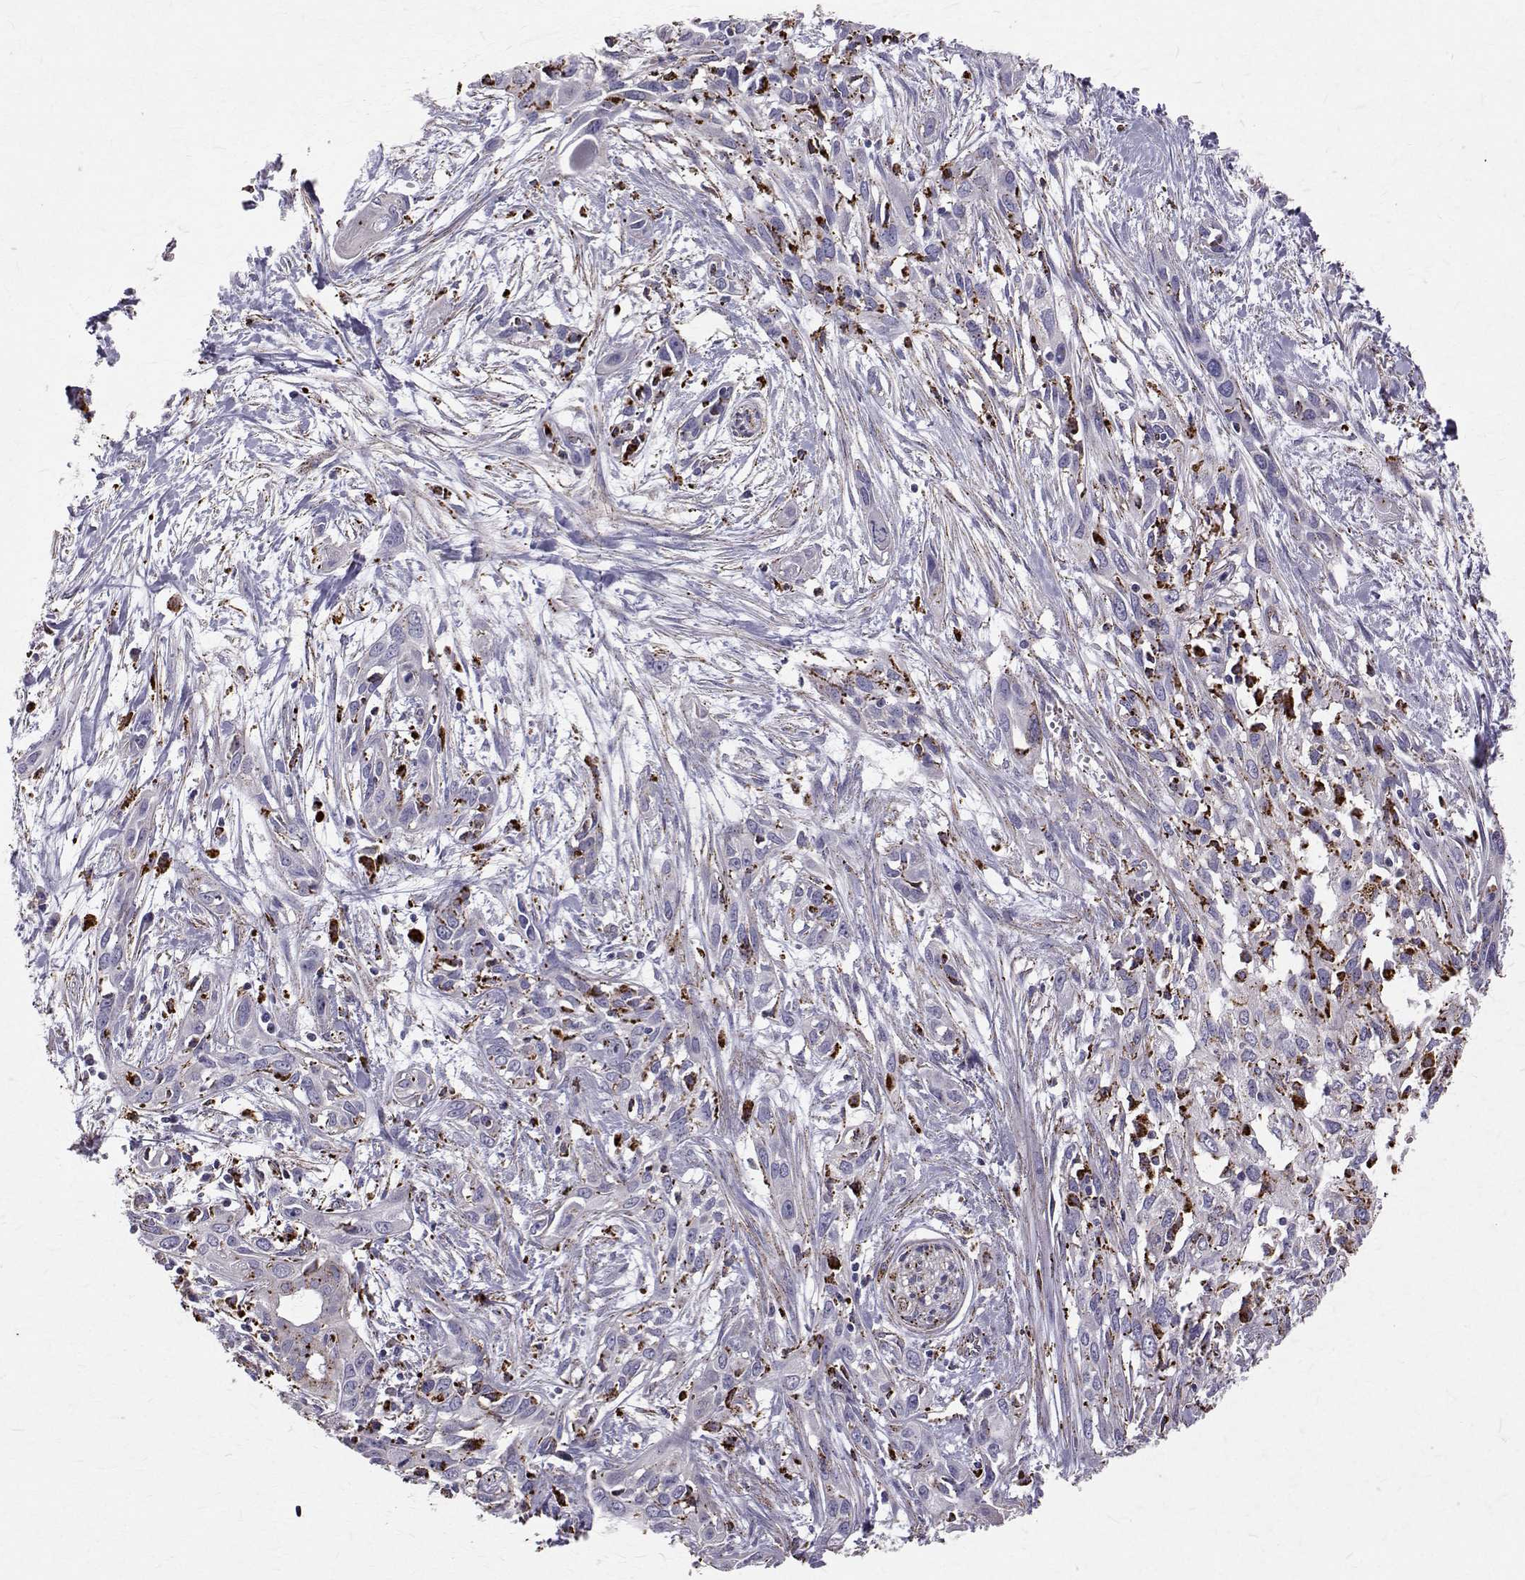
{"staining": {"intensity": "strong", "quantity": "<25%", "location": "cytoplasmic/membranous"}, "tissue": "pancreatic cancer", "cell_type": "Tumor cells", "image_type": "cancer", "snomed": [{"axis": "morphology", "description": "Adenocarcinoma, NOS"}, {"axis": "topography", "description": "Pancreas"}], "caption": "Adenocarcinoma (pancreatic) stained with a protein marker displays strong staining in tumor cells.", "gene": "TPP1", "patient": {"sex": "female", "age": 55}}